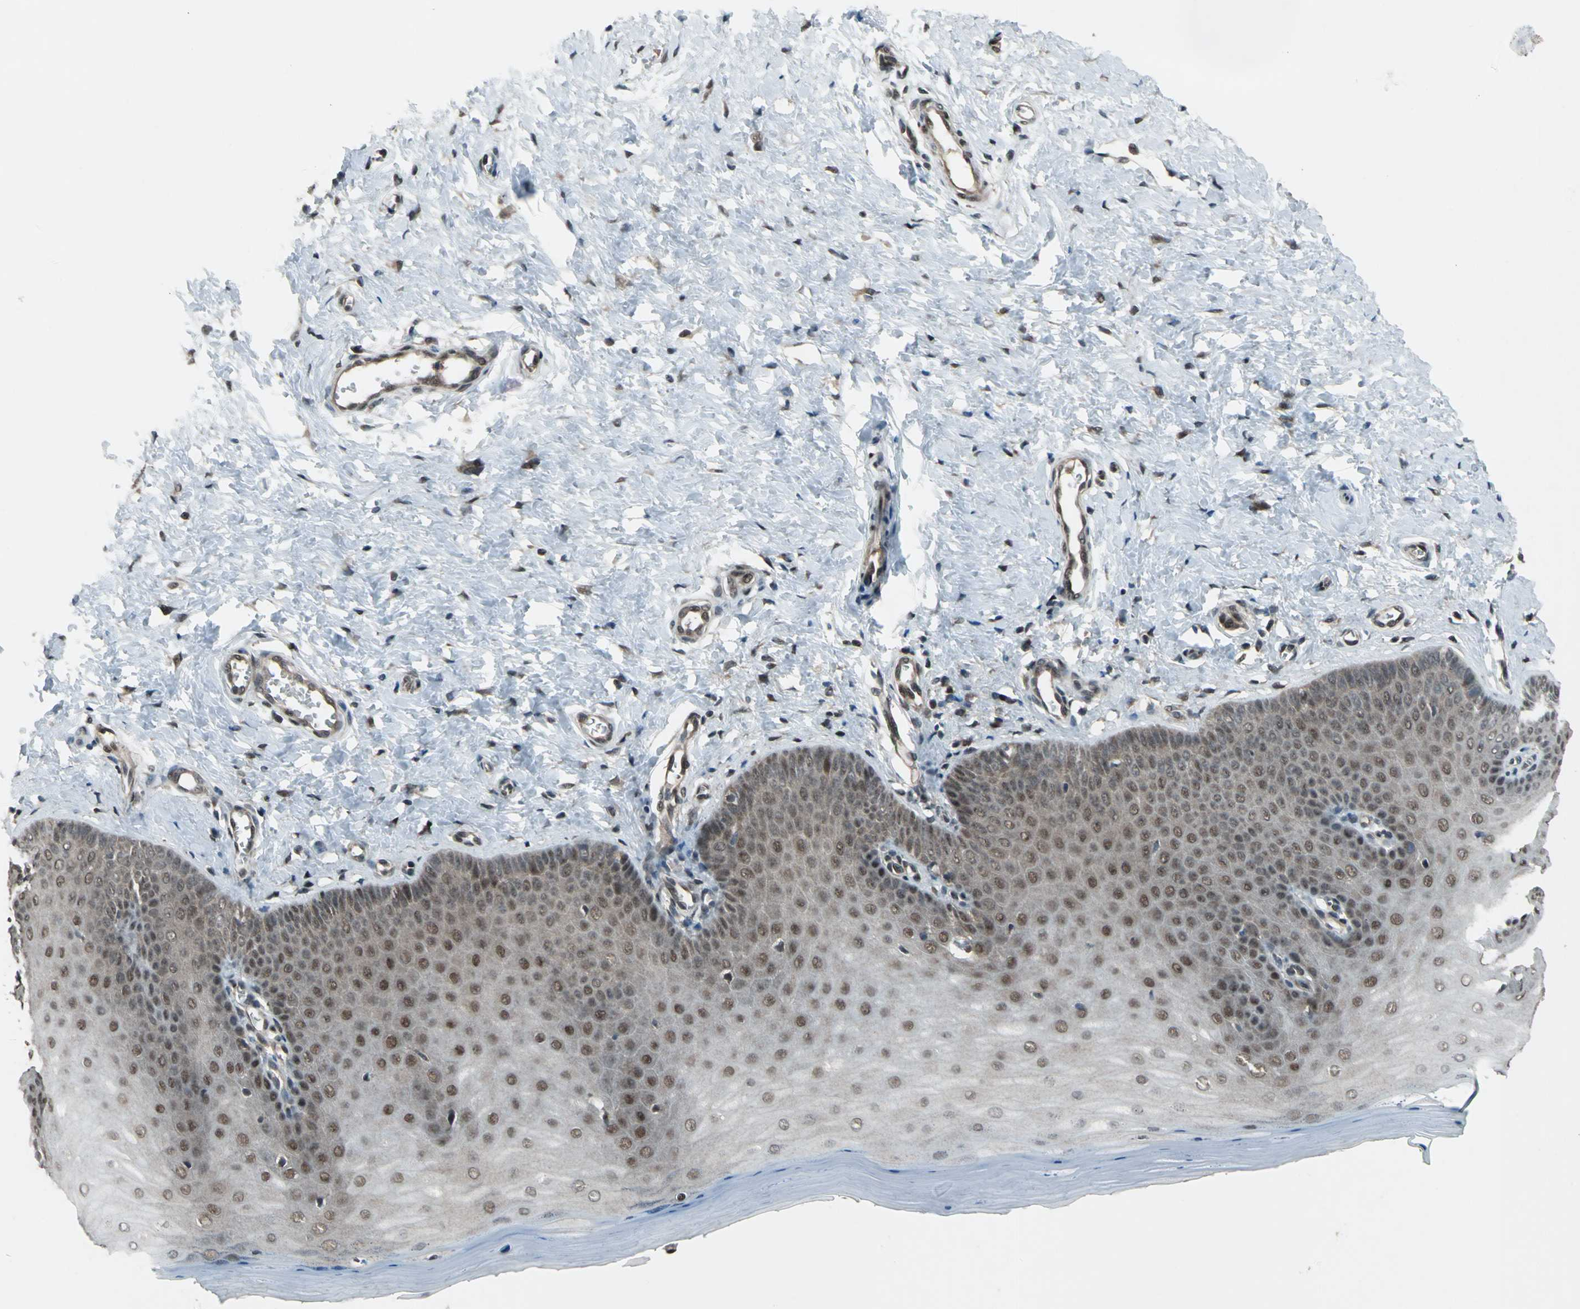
{"staining": {"intensity": "strong", "quantity": ">75%", "location": "cytoplasmic/membranous,nuclear"}, "tissue": "cervix", "cell_type": "Glandular cells", "image_type": "normal", "snomed": [{"axis": "morphology", "description": "Normal tissue, NOS"}, {"axis": "topography", "description": "Cervix"}], "caption": "Immunohistochemistry (IHC) image of normal cervix: human cervix stained using immunohistochemistry exhibits high levels of strong protein expression localized specifically in the cytoplasmic/membranous,nuclear of glandular cells, appearing as a cytoplasmic/membranous,nuclear brown color.", "gene": "COPS5", "patient": {"sex": "female", "age": 55}}